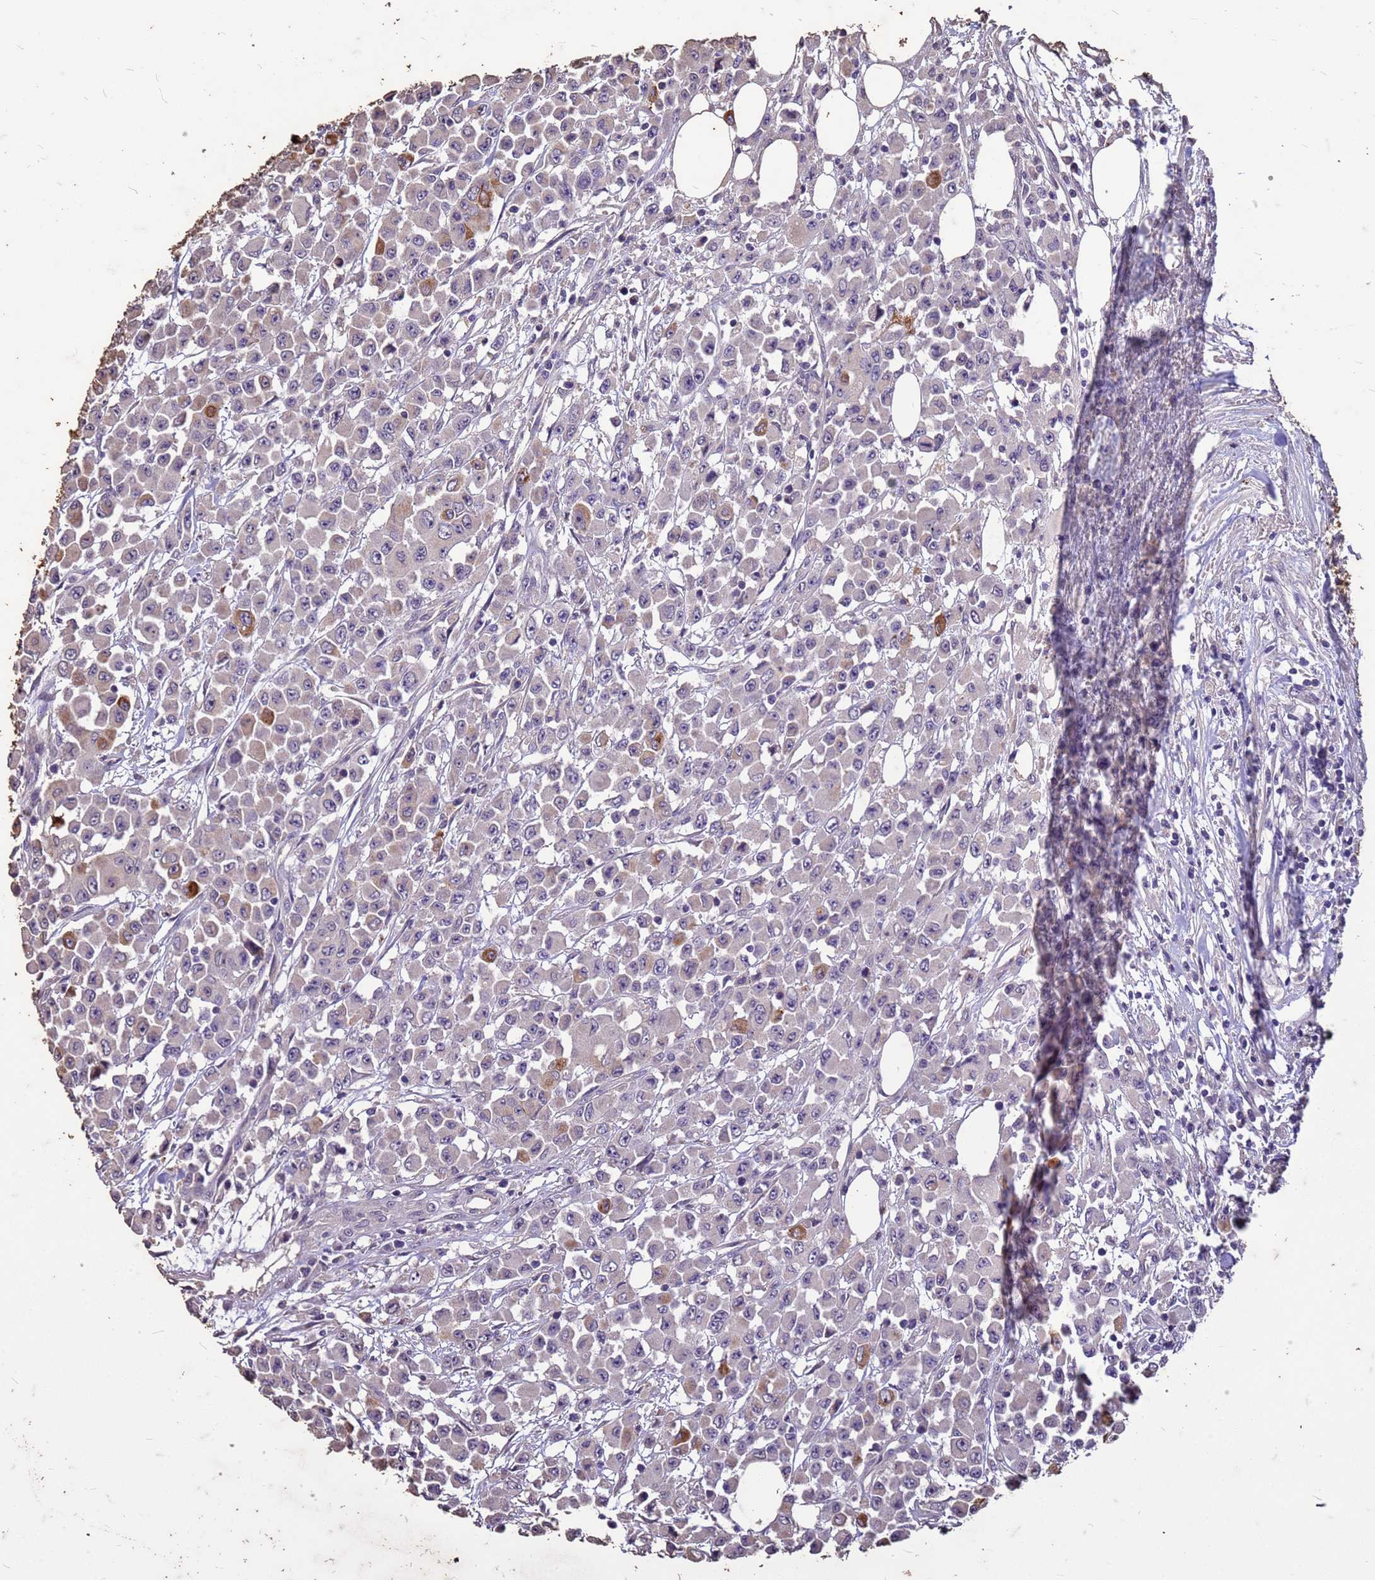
{"staining": {"intensity": "moderate", "quantity": "<25%", "location": "cytoplasmic/membranous"}, "tissue": "colorectal cancer", "cell_type": "Tumor cells", "image_type": "cancer", "snomed": [{"axis": "morphology", "description": "Adenocarcinoma, NOS"}, {"axis": "topography", "description": "Colon"}], "caption": "Colorectal cancer tissue reveals moderate cytoplasmic/membranous expression in approximately <25% of tumor cells, visualized by immunohistochemistry. Ihc stains the protein of interest in brown and the nuclei are stained blue.", "gene": "FAM184B", "patient": {"sex": "male", "age": 51}}